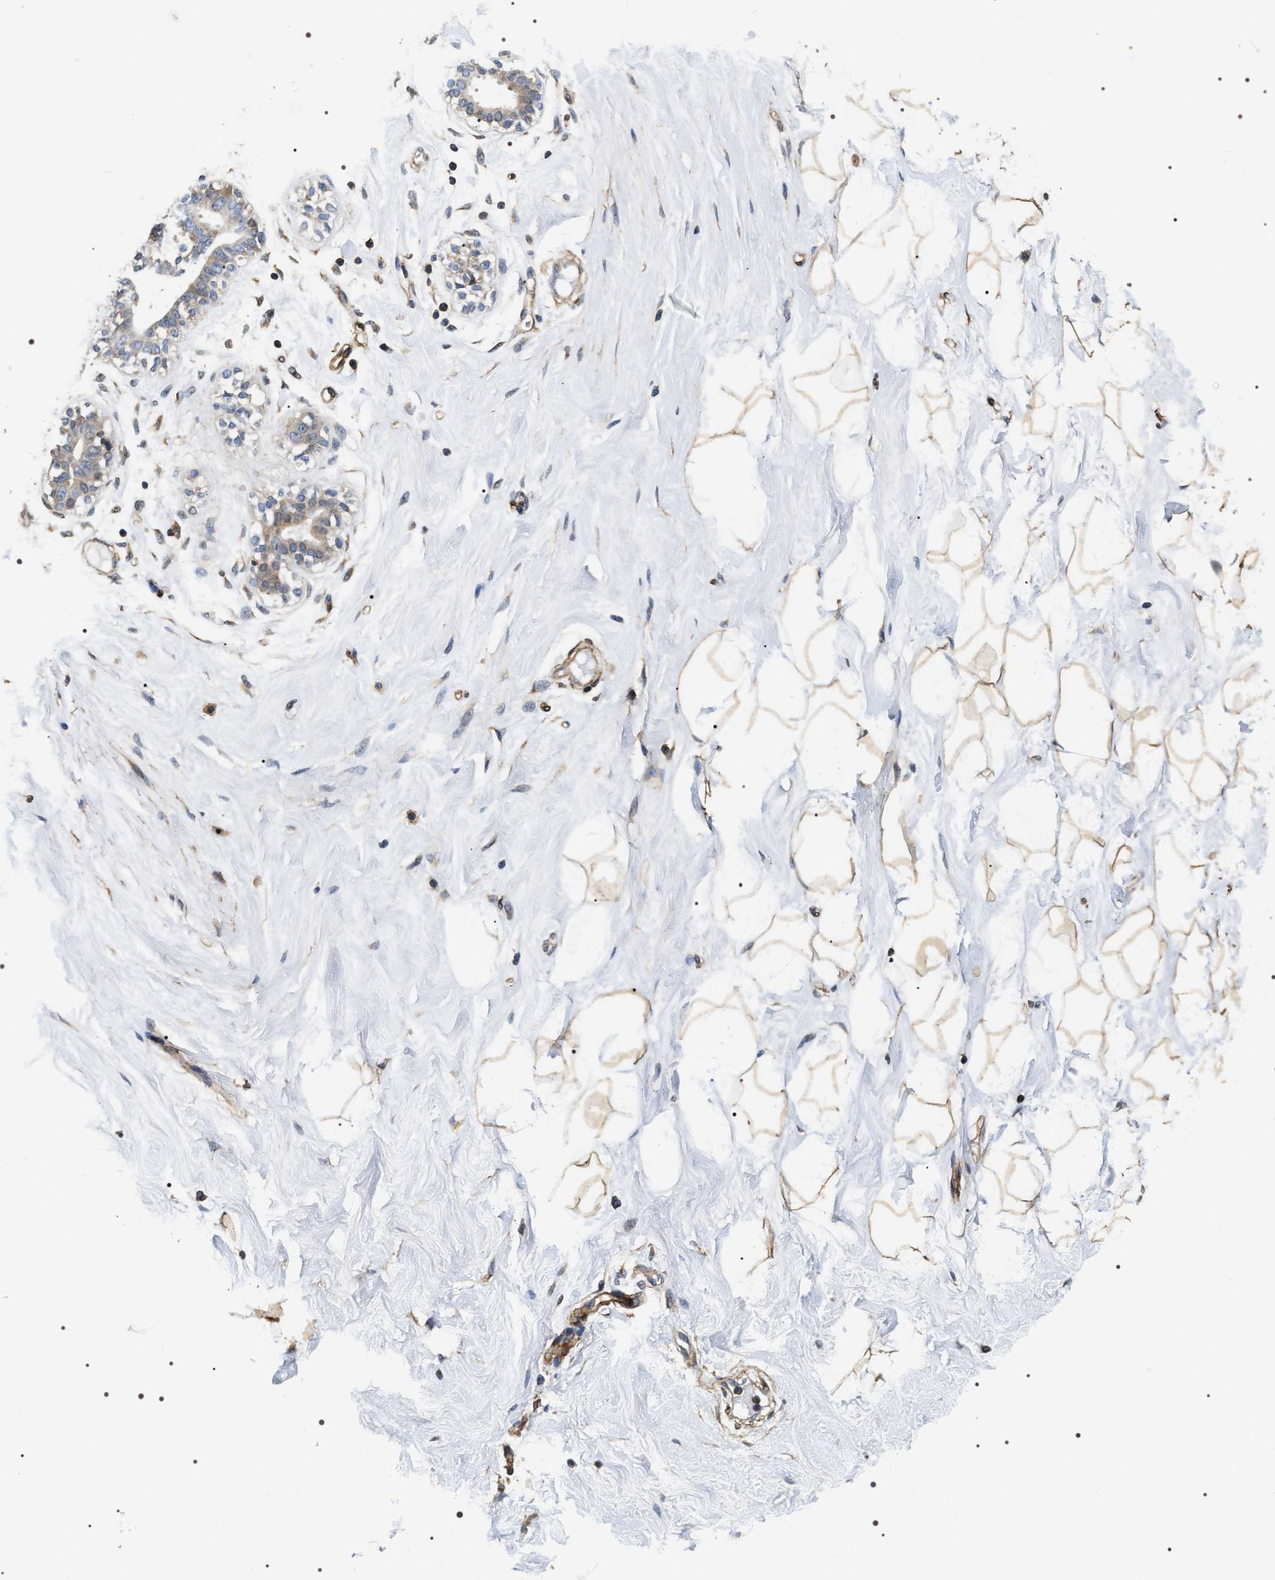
{"staining": {"intensity": "weak", "quantity": ">75%", "location": "cytoplasmic/membranous"}, "tissue": "breast", "cell_type": "Adipocytes", "image_type": "normal", "snomed": [{"axis": "morphology", "description": "Normal tissue, NOS"}, {"axis": "topography", "description": "Breast"}], "caption": "Brown immunohistochemical staining in normal breast displays weak cytoplasmic/membranous staining in approximately >75% of adipocytes. The protein of interest is shown in brown color, while the nuclei are stained blue.", "gene": "ZC3HAV1L", "patient": {"sex": "female", "age": 23}}